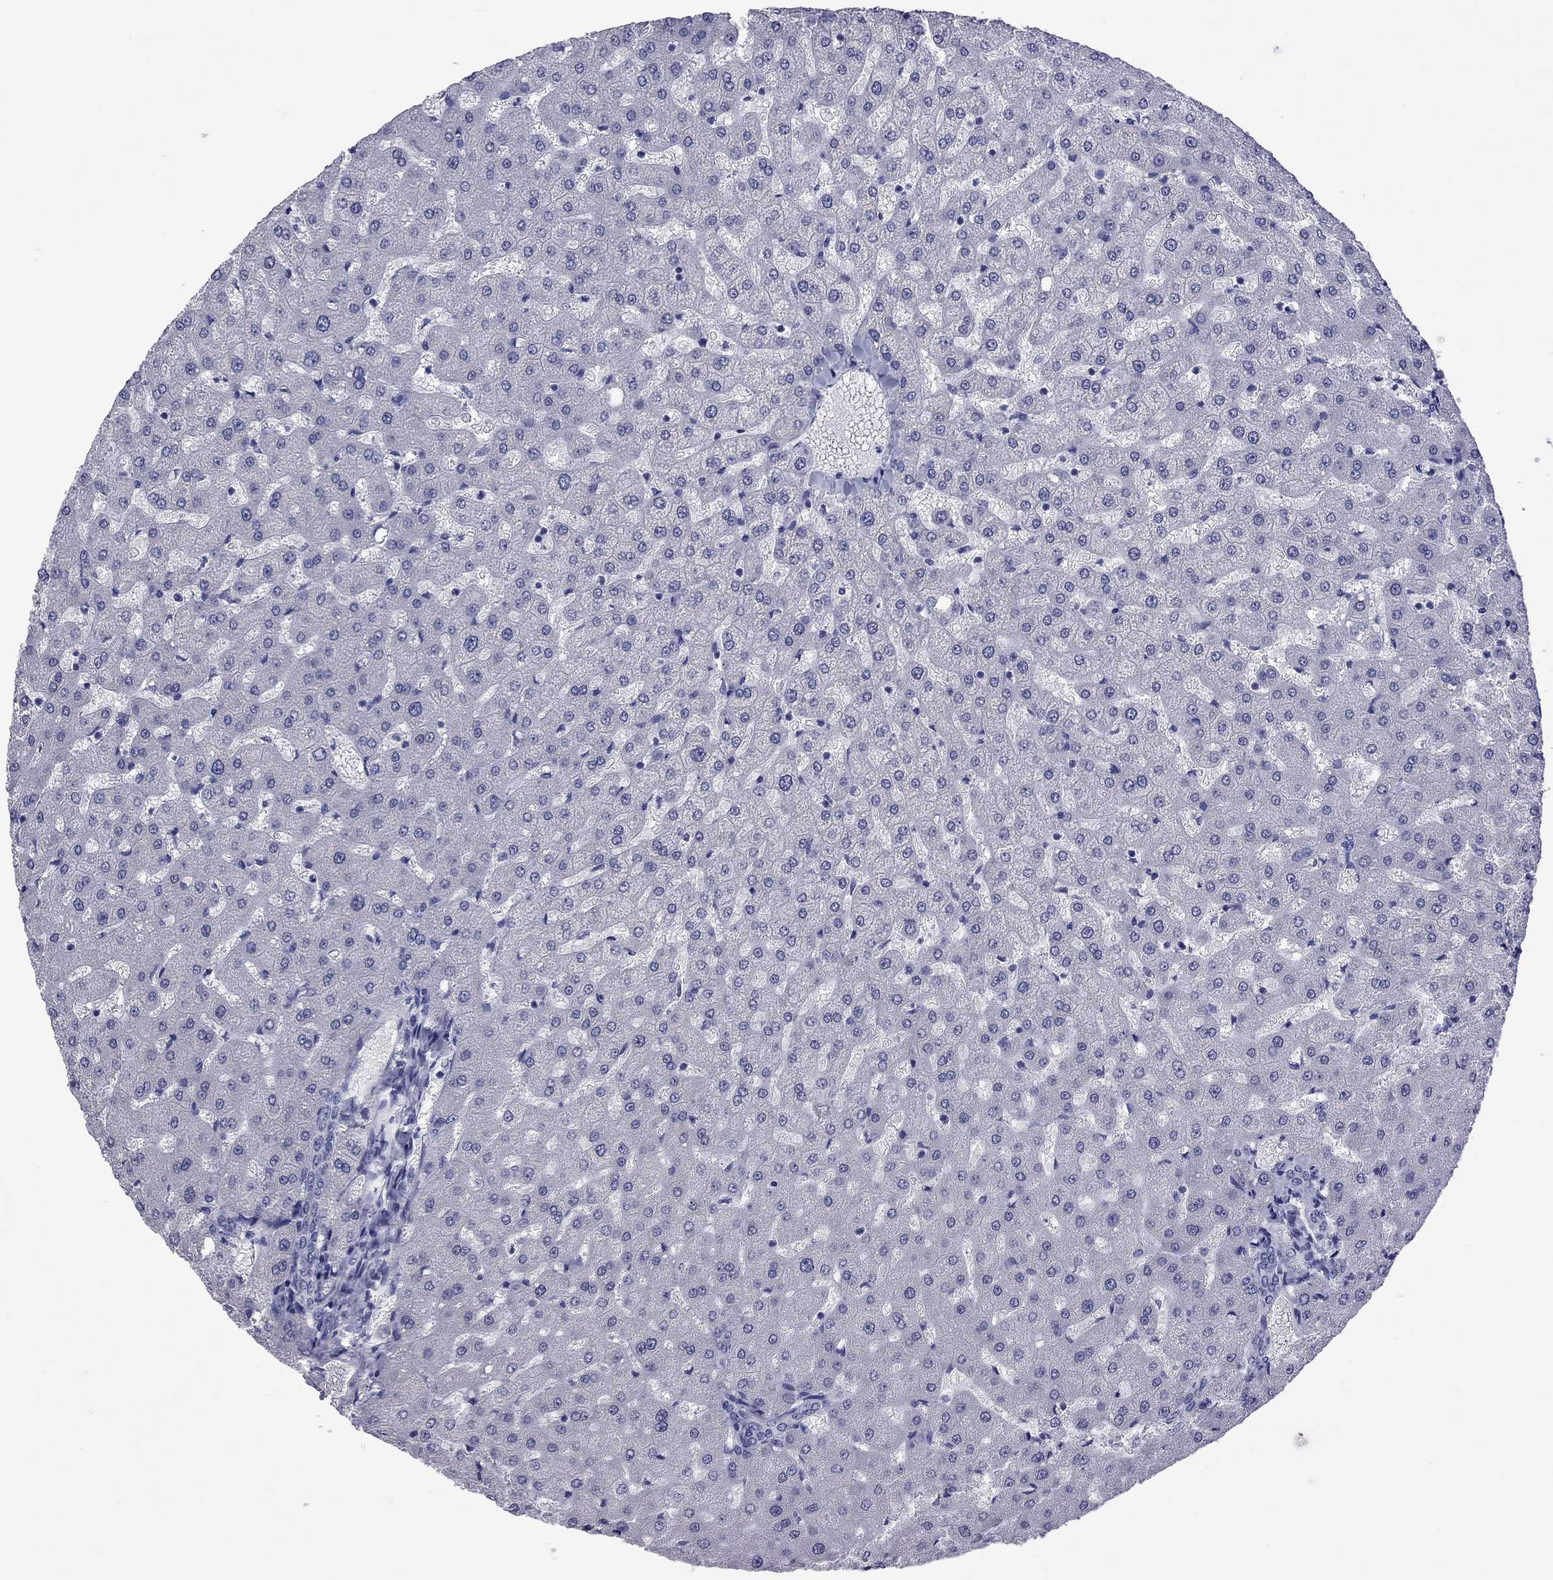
{"staining": {"intensity": "negative", "quantity": "none", "location": "none"}, "tissue": "liver", "cell_type": "Cholangiocytes", "image_type": "normal", "snomed": [{"axis": "morphology", "description": "Normal tissue, NOS"}, {"axis": "topography", "description": "Liver"}], "caption": "Cholangiocytes show no significant protein expression in benign liver. Brightfield microscopy of immunohistochemistry (IHC) stained with DAB (3,3'-diaminobenzidine) (brown) and hematoxylin (blue), captured at high magnification.", "gene": "EPPIN", "patient": {"sex": "female", "age": 50}}